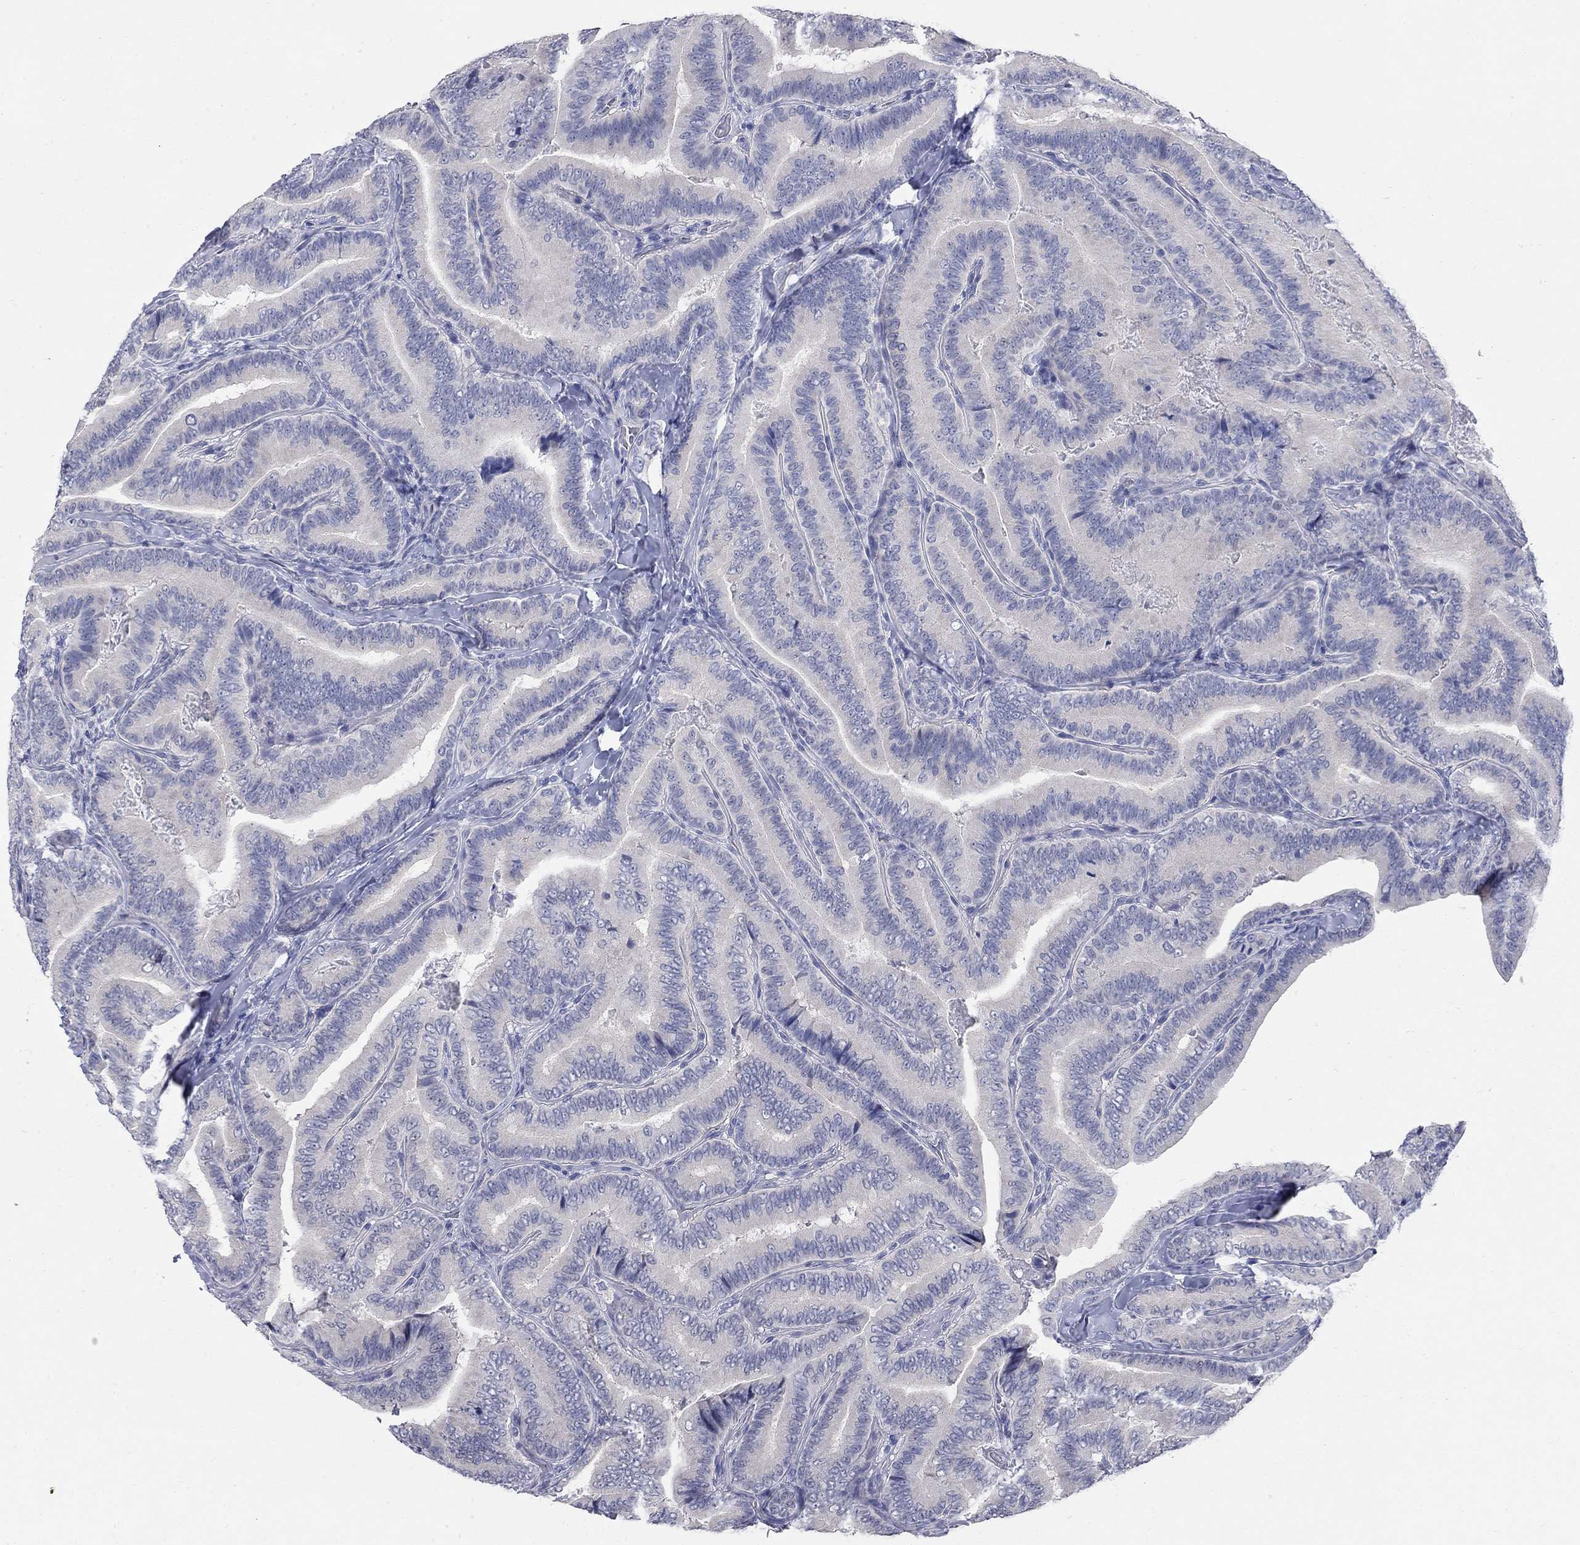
{"staining": {"intensity": "negative", "quantity": "none", "location": "none"}, "tissue": "thyroid cancer", "cell_type": "Tumor cells", "image_type": "cancer", "snomed": [{"axis": "morphology", "description": "Papillary adenocarcinoma, NOS"}, {"axis": "topography", "description": "Thyroid gland"}], "caption": "The image shows no staining of tumor cells in thyroid papillary adenocarcinoma. Brightfield microscopy of IHC stained with DAB (brown) and hematoxylin (blue), captured at high magnification.", "gene": "WASF3", "patient": {"sex": "male", "age": 61}}